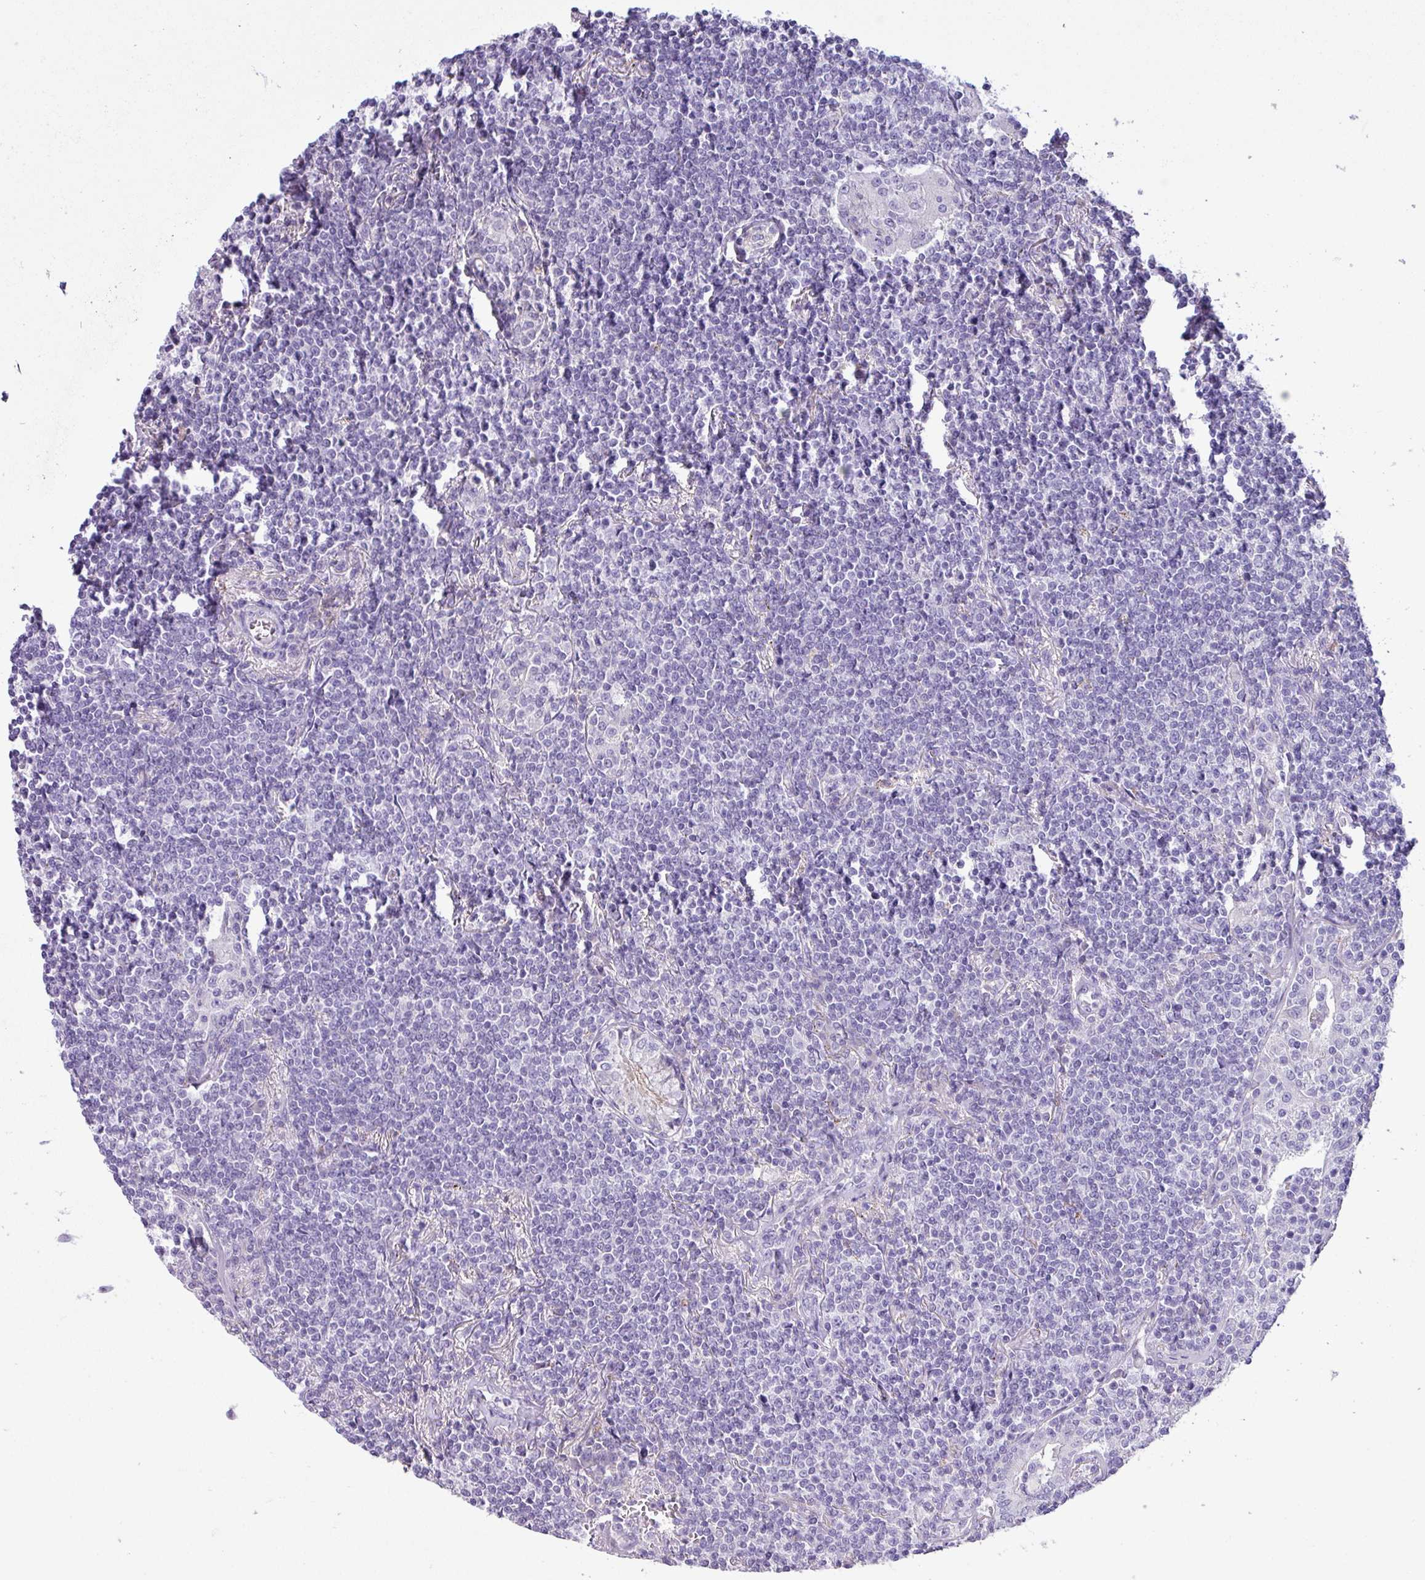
{"staining": {"intensity": "negative", "quantity": "none", "location": "none"}, "tissue": "lymphoma", "cell_type": "Tumor cells", "image_type": "cancer", "snomed": [{"axis": "morphology", "description": "Malignant lymphoma, non-Hodgkin's type, Low grade"}, {"axis": "topography", "description": "Lung"}], "caption": "This is a photomicrograph of IHC staining of low-grade malignant lymphoma, non-Hodgkin's type, which shows no staining in tumor cells.", "gene": "CYSTM1", "patient": {"sex": "female", "age": 71}}